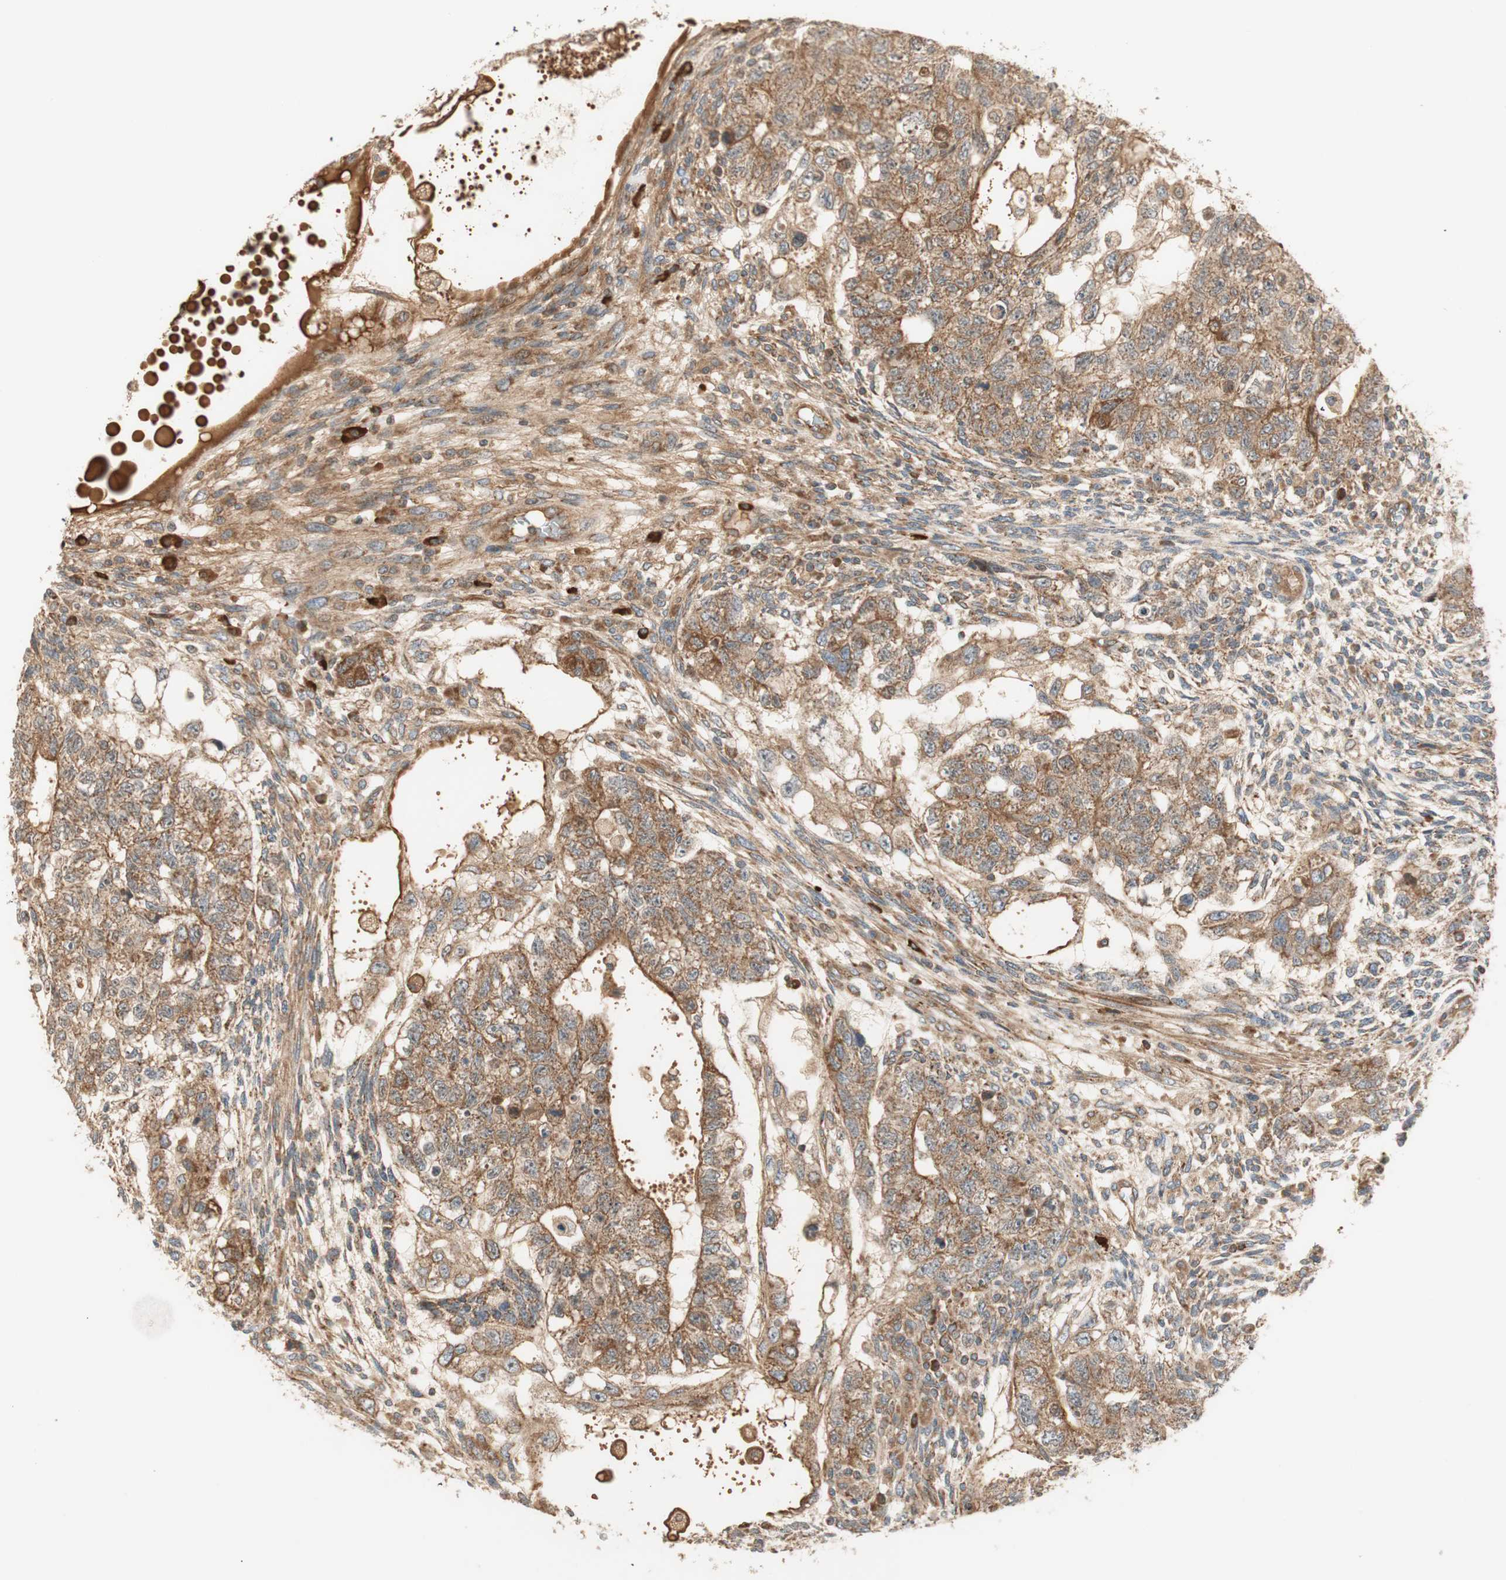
{"staining": {"intensity": "moderate", "quantity": ">75%", "location": "cytoplasmic/membranous"}, "tissue": "testis cancer", "cell_type": "Tumor cells", "image_type": "cancer", "snomed": [{"axis": "morphology", "description": "Normal tissue, NOS"}, {"axis": "morphology", "description": "Carcinoma, Embryonal, NOS"}, {"axis": "topography", "description": "Testis"}], "caption": "Testis embryonal carcinoma was stained to show a protein in brown. There is medium levels of moderate cytoplasmic/membranous expression in approximately >75% of tumor cells. (DAB IHC, brown staining for protein, blue staining for nuclei).", "gene": "CTTNBP2NL", "patient": {"sex": "male", "age": 36}}